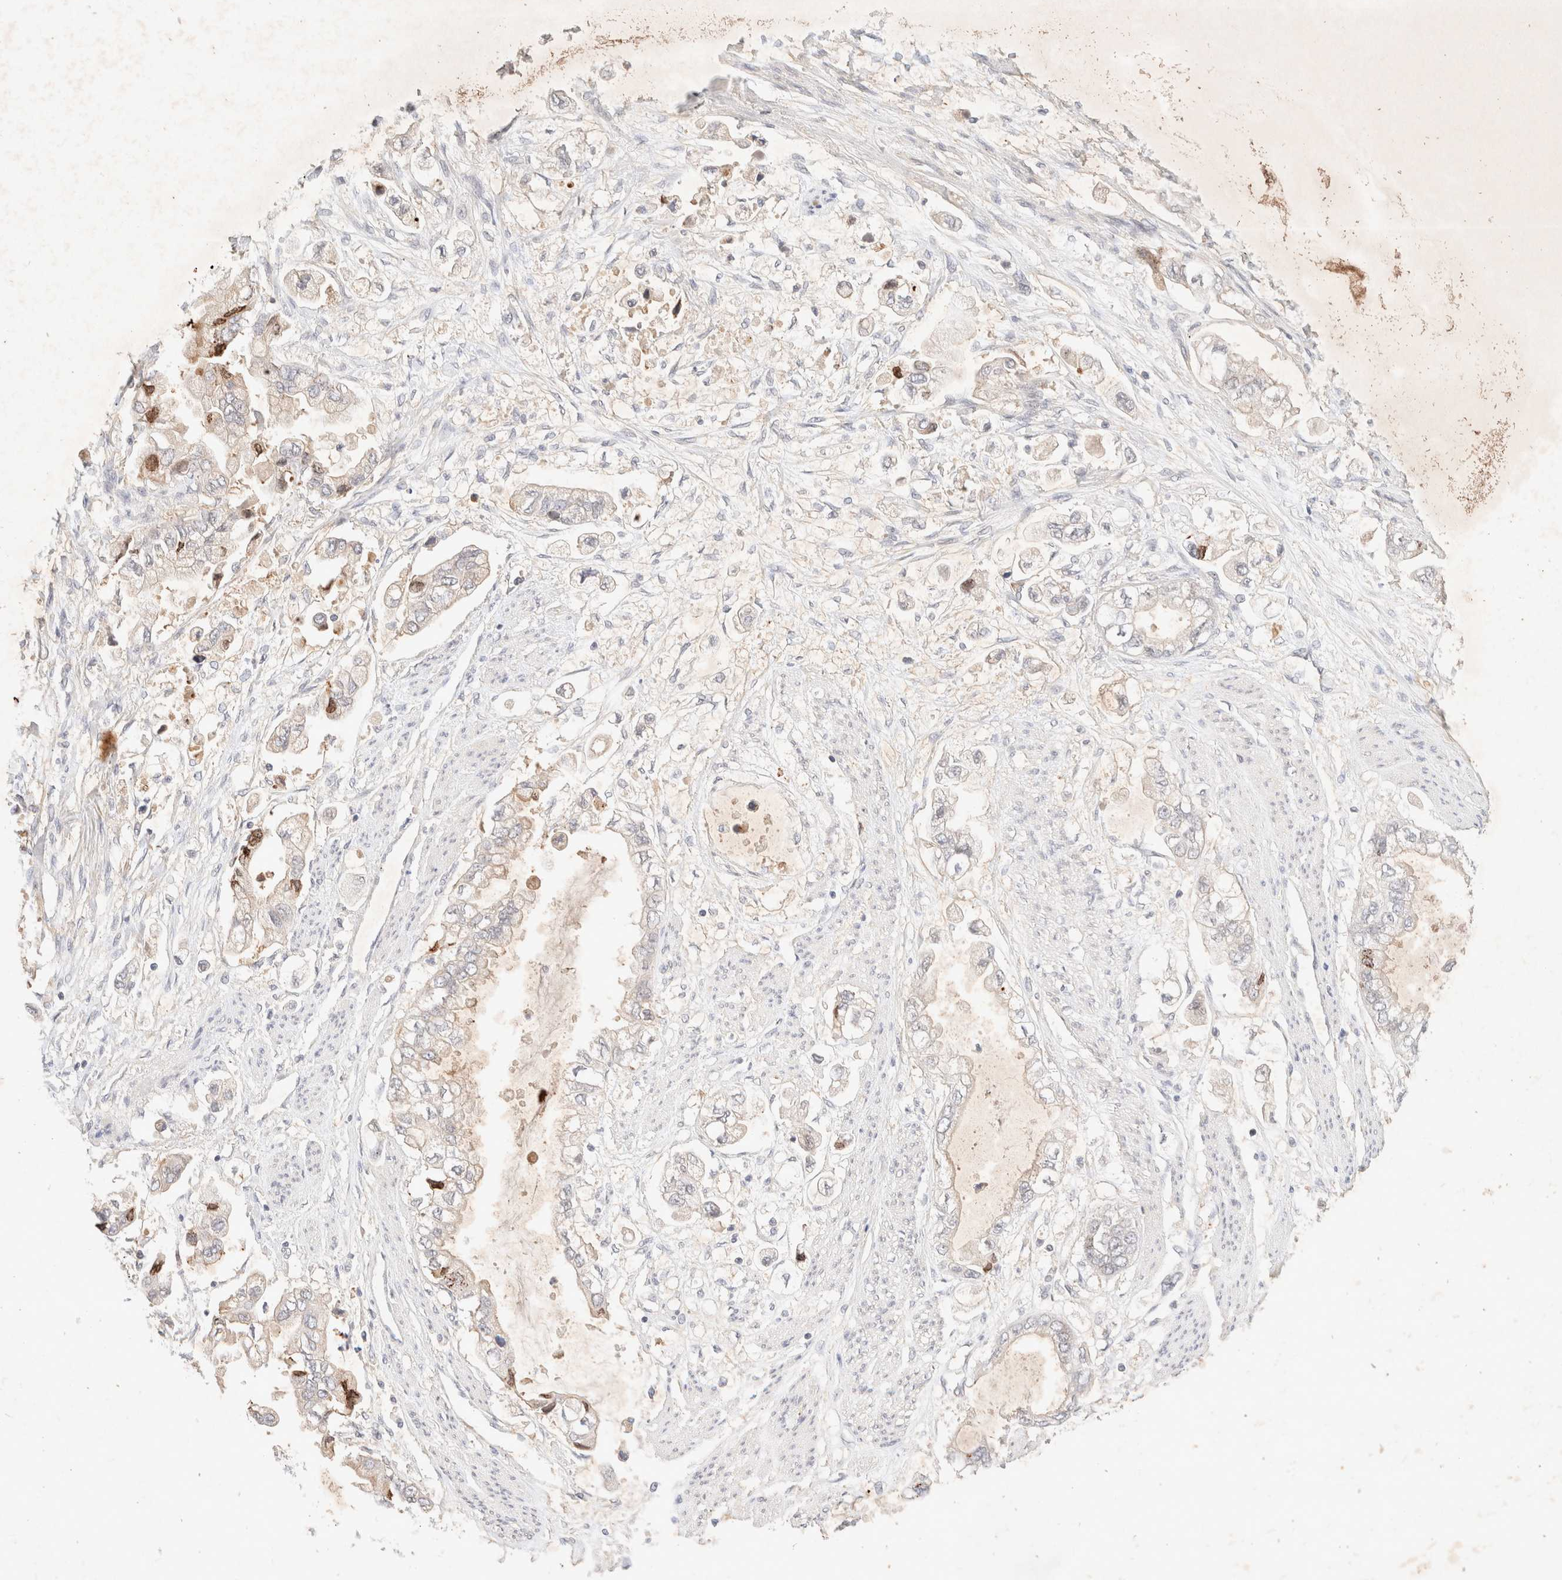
{"staining": {"intensity": "negative", "quantity": "none", "location": "none"}, "tissue": "stomach cancer", "cell_type": "Tumor cells", "image_type": "cancer", "snomed": [{"axis": "morphology", "description": "Adenocarcinoma, NOS"}, {"axis": "topography", "description": "Stomach"}], "caption": "Immunohistochemistry (IHC) micrograph of human stomach cancer (adenocarcinoma) stained for a protein (brown), which demonstrates no positivity in tumor cells.", "gene": "SARM1", "patient": {"sex": "male", "age": 62}}